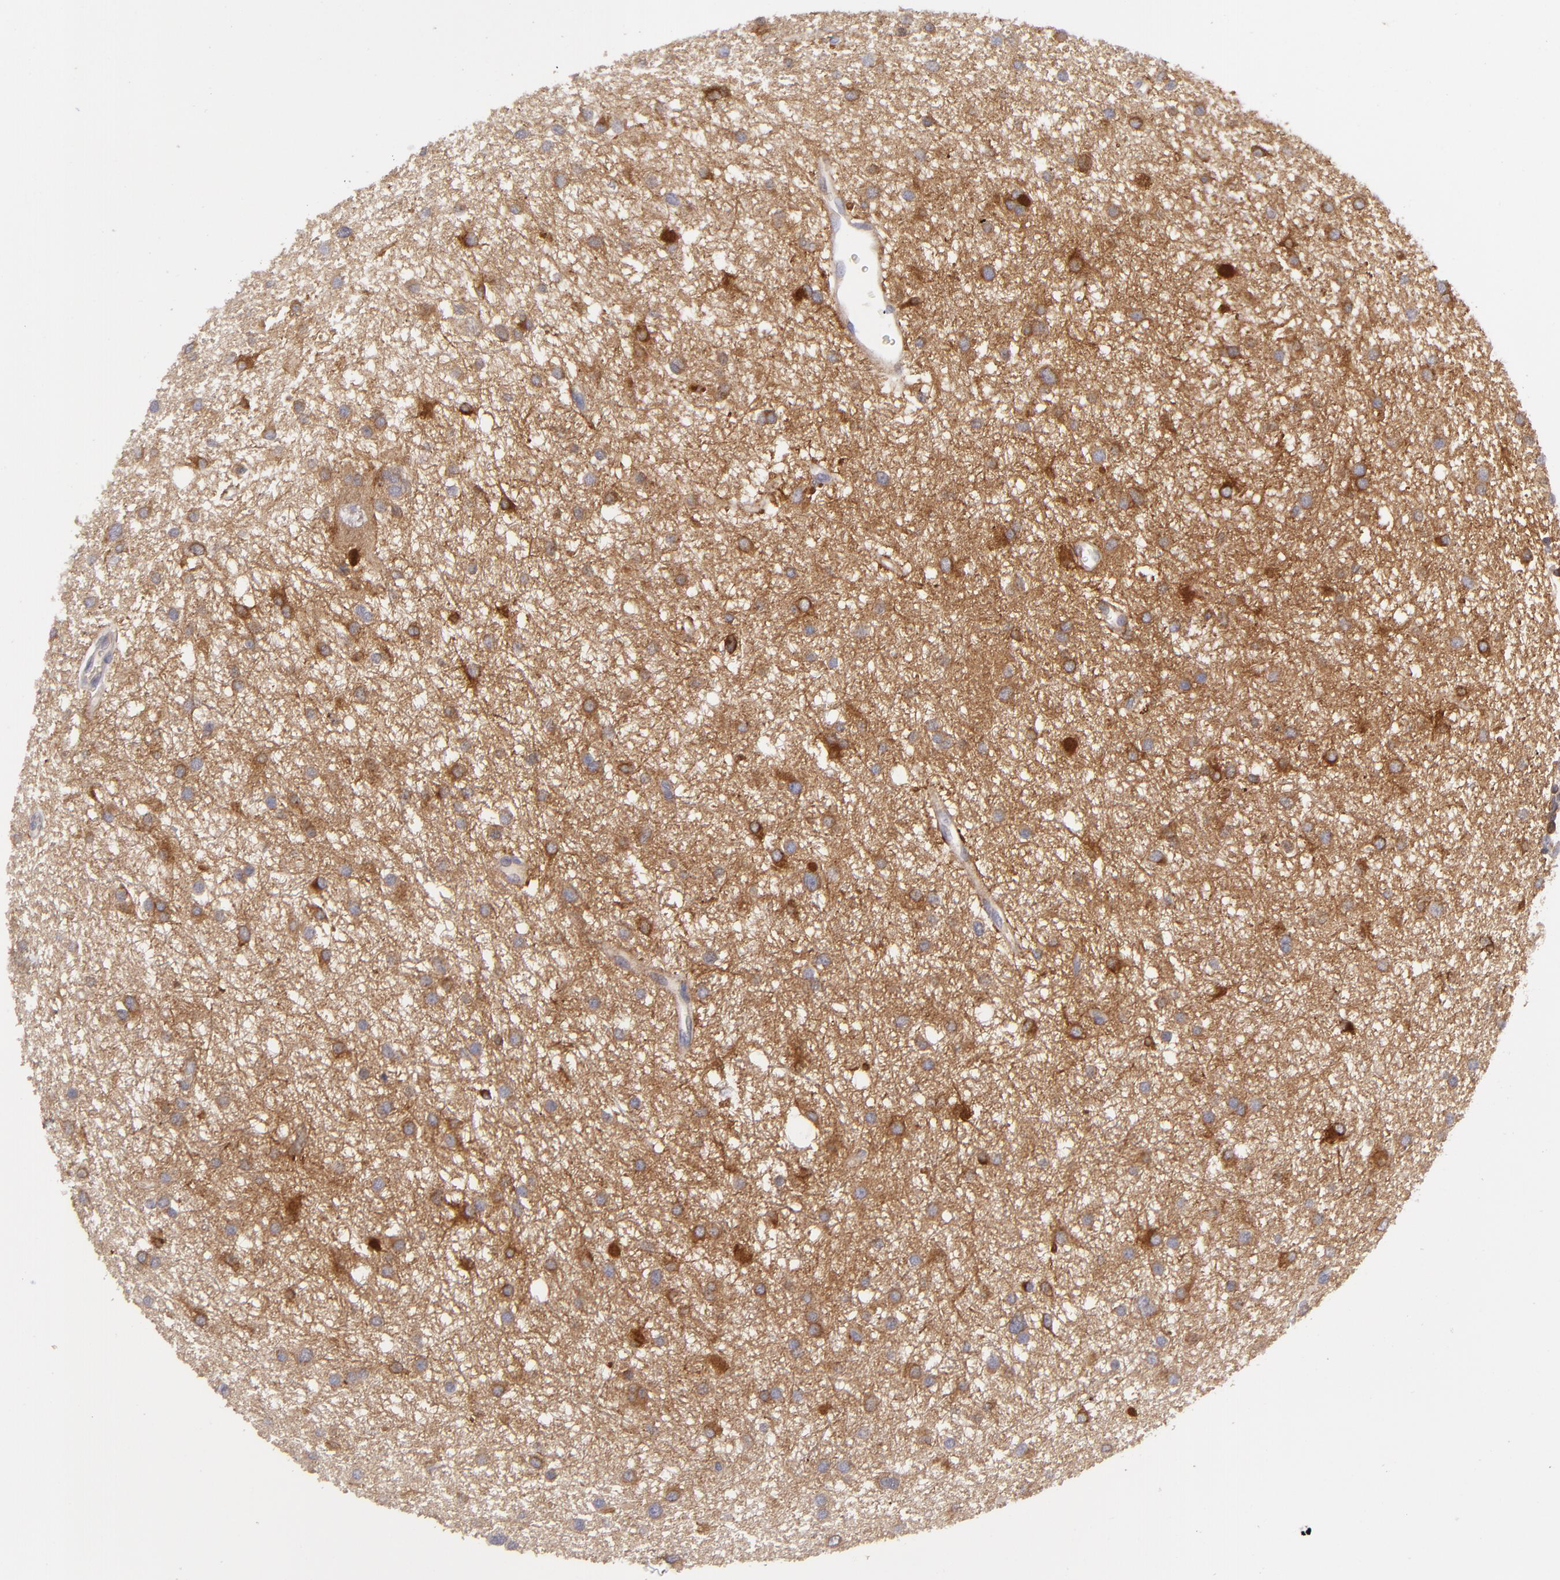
{"staining": {"intensity": "strong", "quantity": "25%-75%", "location": "cytoplasmic/membranous"}, "tissue": "glioma", "cell_type": "Tumor cells", "image_type": "cancer", "snomed": [{"axis": "morphology", "description": "Glioma, malignant, Low grade"}, {"axis": "topography", "description": "Brain"}], "caption": "A high amount of strong cytoplasmic/membranous expression is seen in about 25%-75% of tumor cells in glioma tissue.", "gene": "MMP10", "patient": {"sex": "female", "age": 36}}